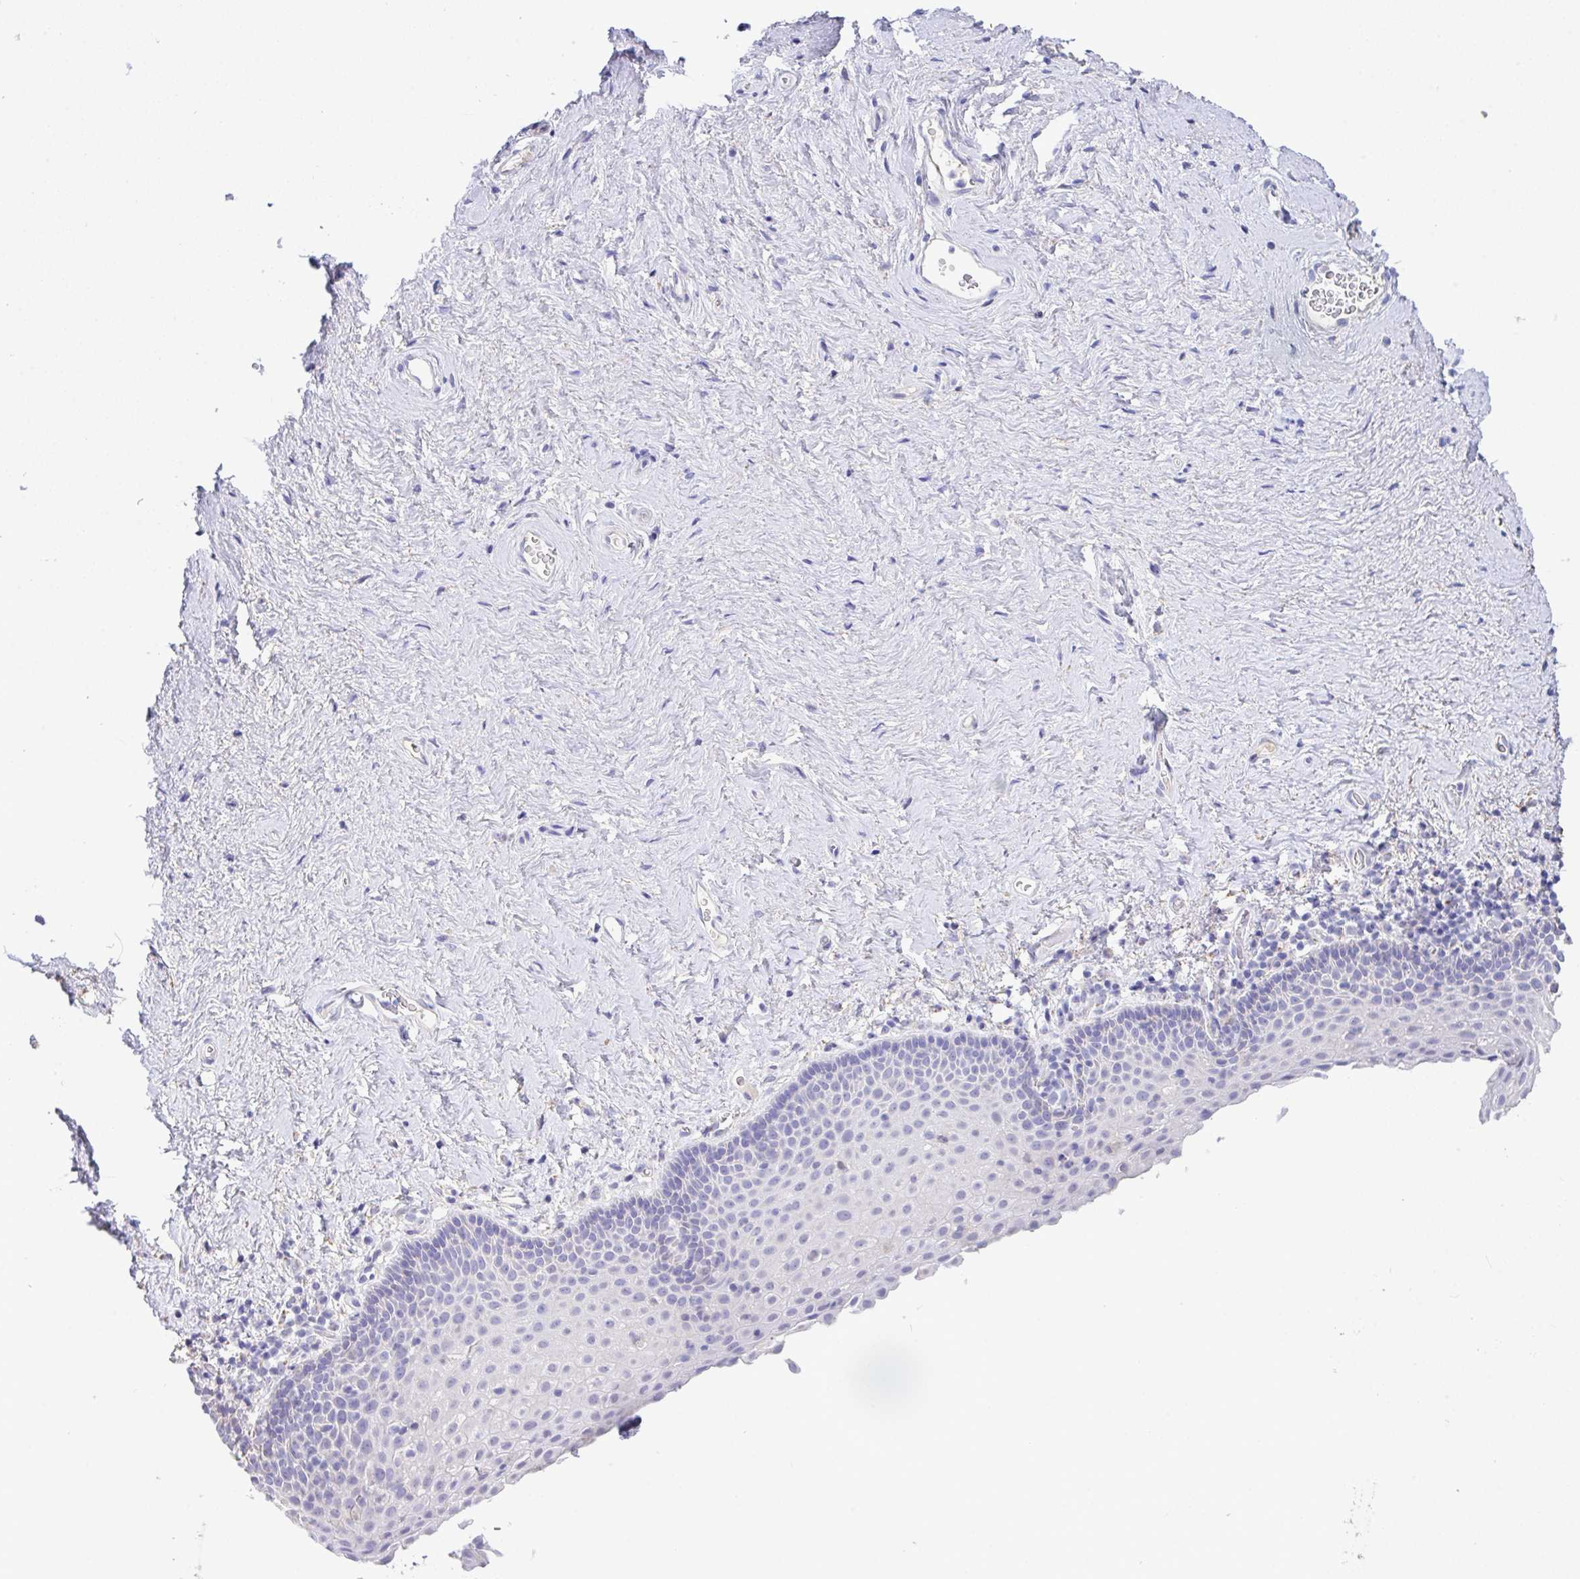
{"staining": {"intensity": "negative", "quantity": "none", "location": "none"}, "tissue": "vagina", "cell_type": "Squamous epithelial cells", "image_type": "normal", "snomed": [{"axis": "morphology", "description": "Normal tissue, NOS"}, {"axis": "topography", "description": "Vagina"}], "caption": "Human vagina stained for a protein using immunohistochemistry shows no expression in squamous epithelial cells.", "gene": "CA10", "patient": {"sex": "female", "age": 61}}